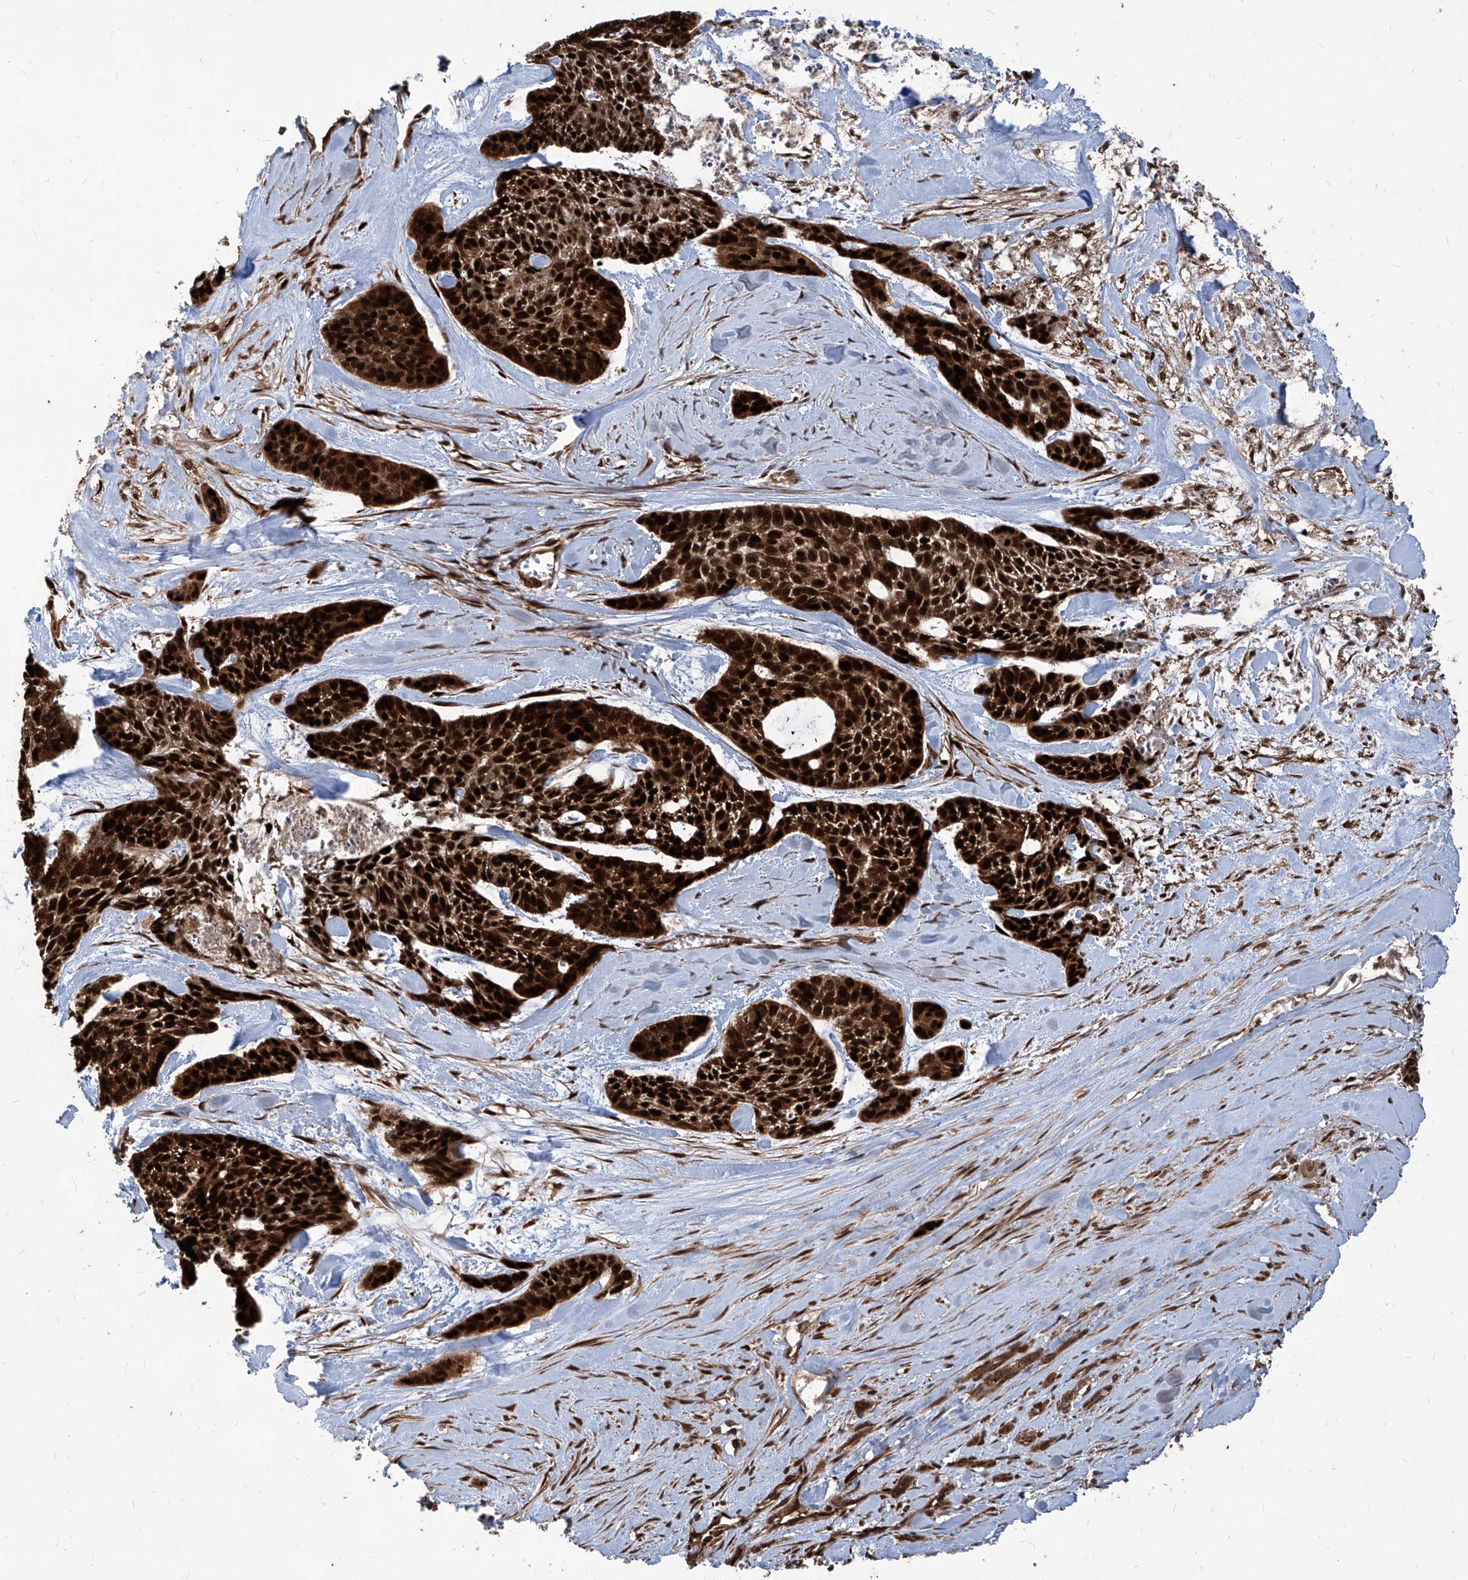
{"staining": {"intensity": "strong", "quantity": ">75%", "location": "nuclear"}, "tissue": "skin cancer", "cell_type": "Tumor cells", "image_type": "cancer", "snomed": [{"axis": "morphology", "description": "Basal cell carcinoma"}, {"axis": "topography", "description": "Skin"}], "caption": "The immunohistochemical stain labels strong nuclear expression in tumor cells of skin cancer (basal cell carcinoma) tissue.", "gene": "MAGED2", "patient": {"sex": "female", "age": 64}}